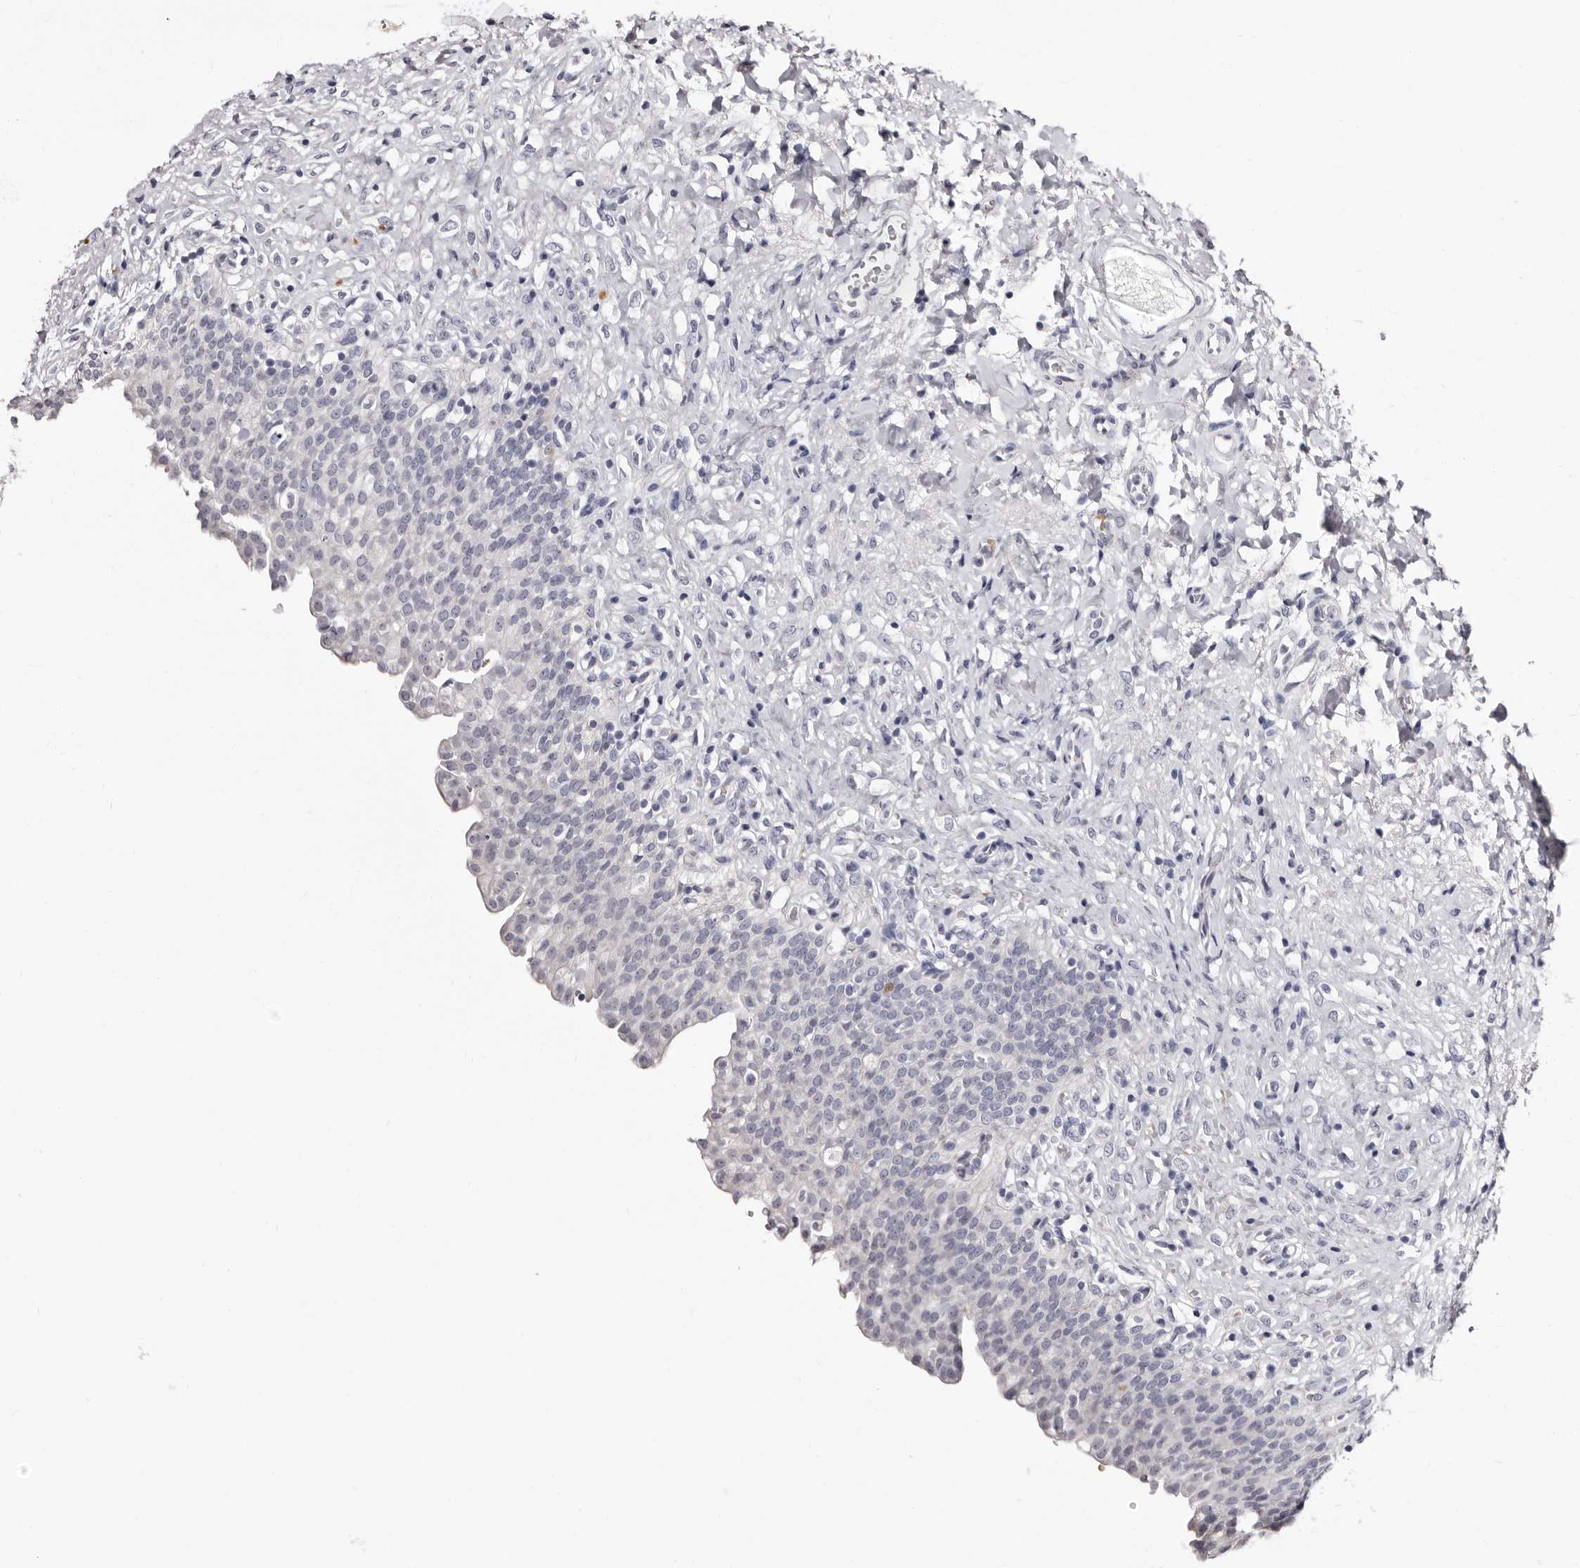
{"staining": {"intensity": "moderate", "quantity": "<25%", "location": "cytoplasmic/membranous"}, "tissue": "urinary bladder", "cell_type": "Urothelial cells", "image_type": "normal", "snomed": [{"axis": "morphology", "description": "Urothelial carcinoma, High grade"}, {"axis": "topography", "description": "Urinary bladder"}], "caption": "This photomicrograph demonstrates IHC staining of benign human urinary bladder, with low moderate cytoplasmic/membranous staining in approximately <25% of urothelial cells.", "gene": "BPGM", "patient": {"sex": "male", "age": 46}}